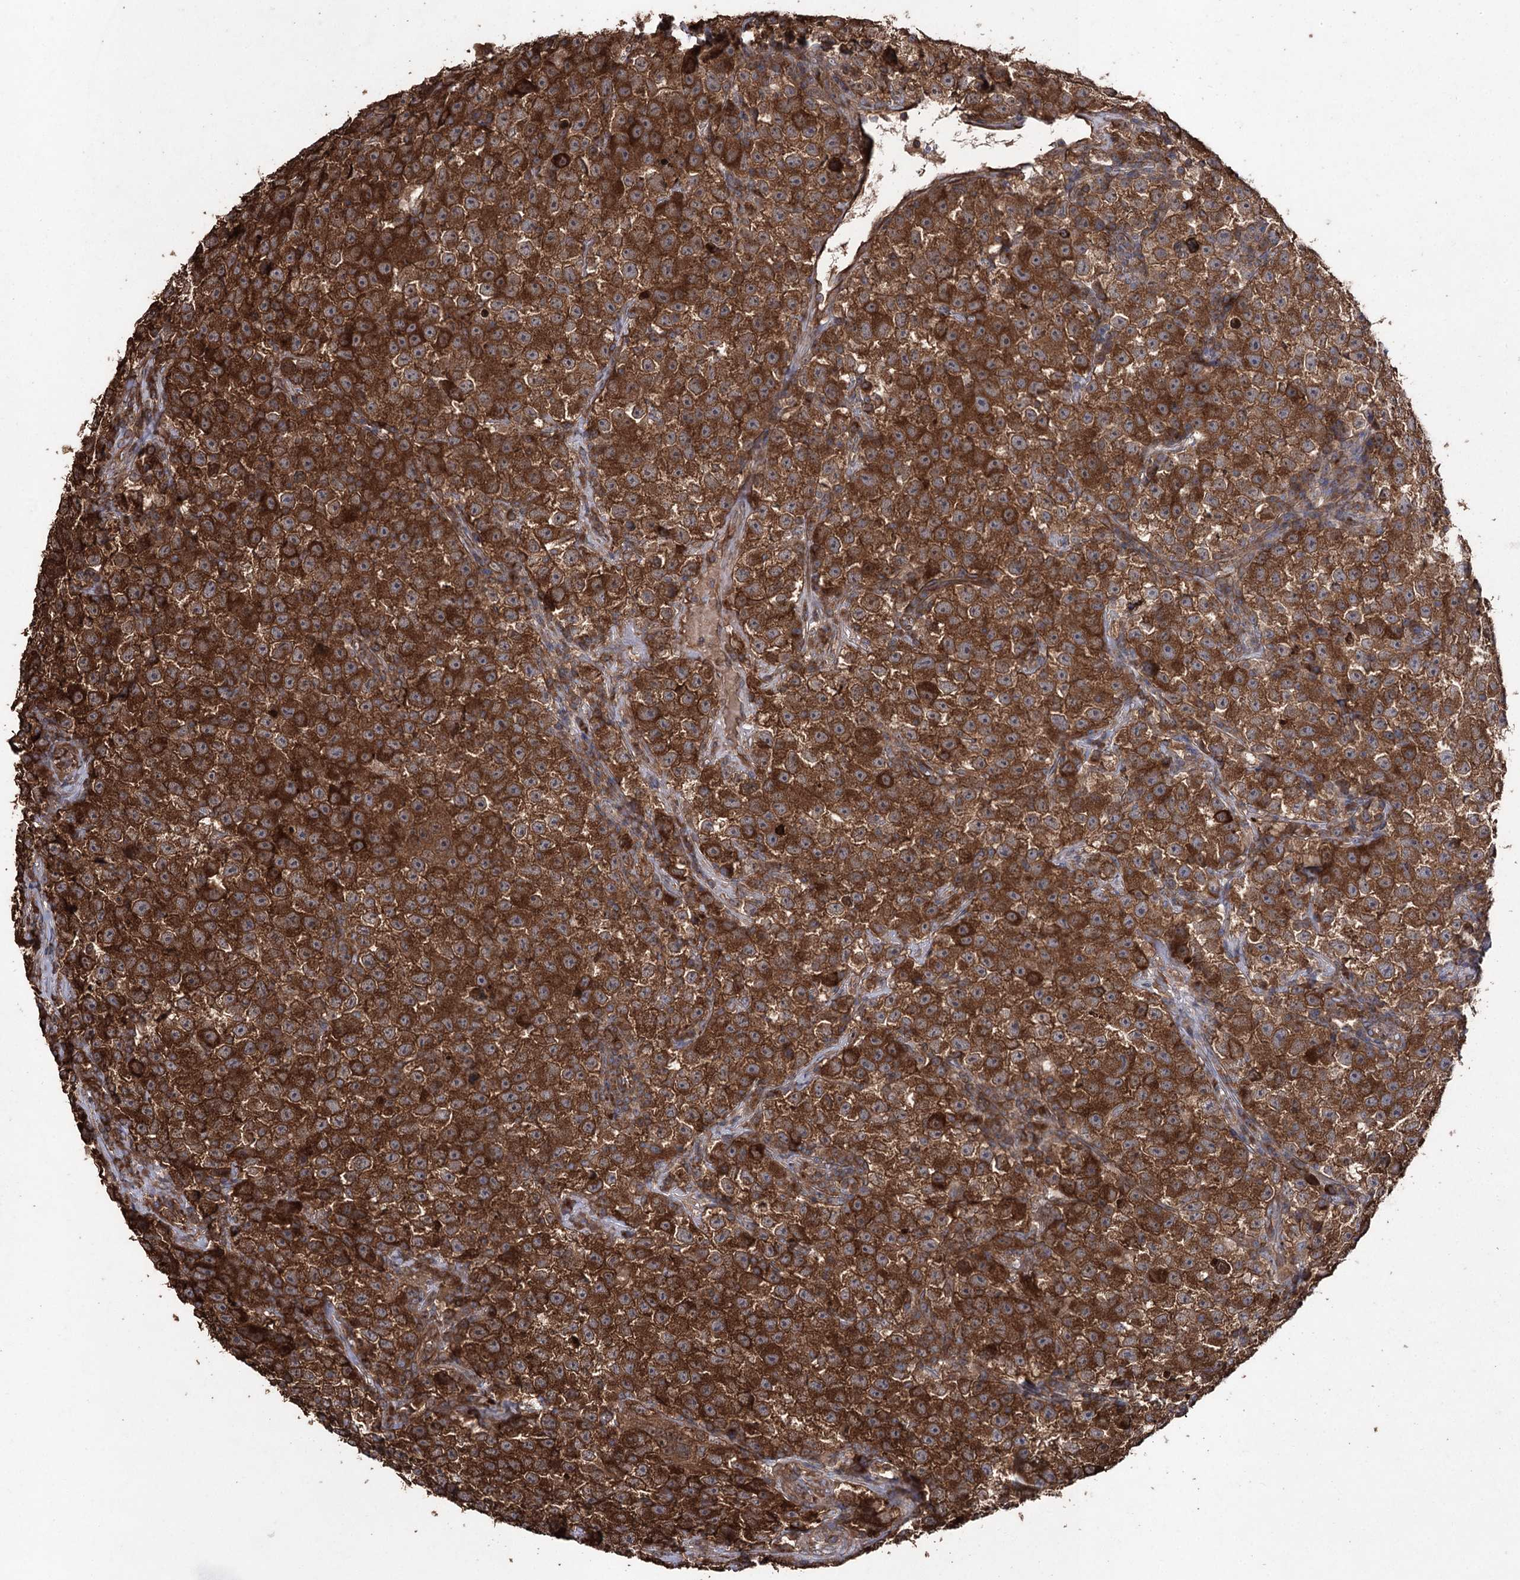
{"staining": {"intensity": "strong", "quantity": ">75%", "location": "cytoplasmic/membranous"}, "tissue": "testis cancer", "cell_type": "Tumor cells", "image_type": "cancer", "snomed": [{"axis": "morphology", "description": "Seminoma, NOS"}, {"axis": "topography", "description": "Testis"}], "caption": "There is high levels of strong cytoplasmic/membranous positivity in tumor cells of seminoma (testis), as demonstrated by immunohistochemical staining (brown color).", "gene": "LARS2", "patient": {"sex": "male", "age": 22}}